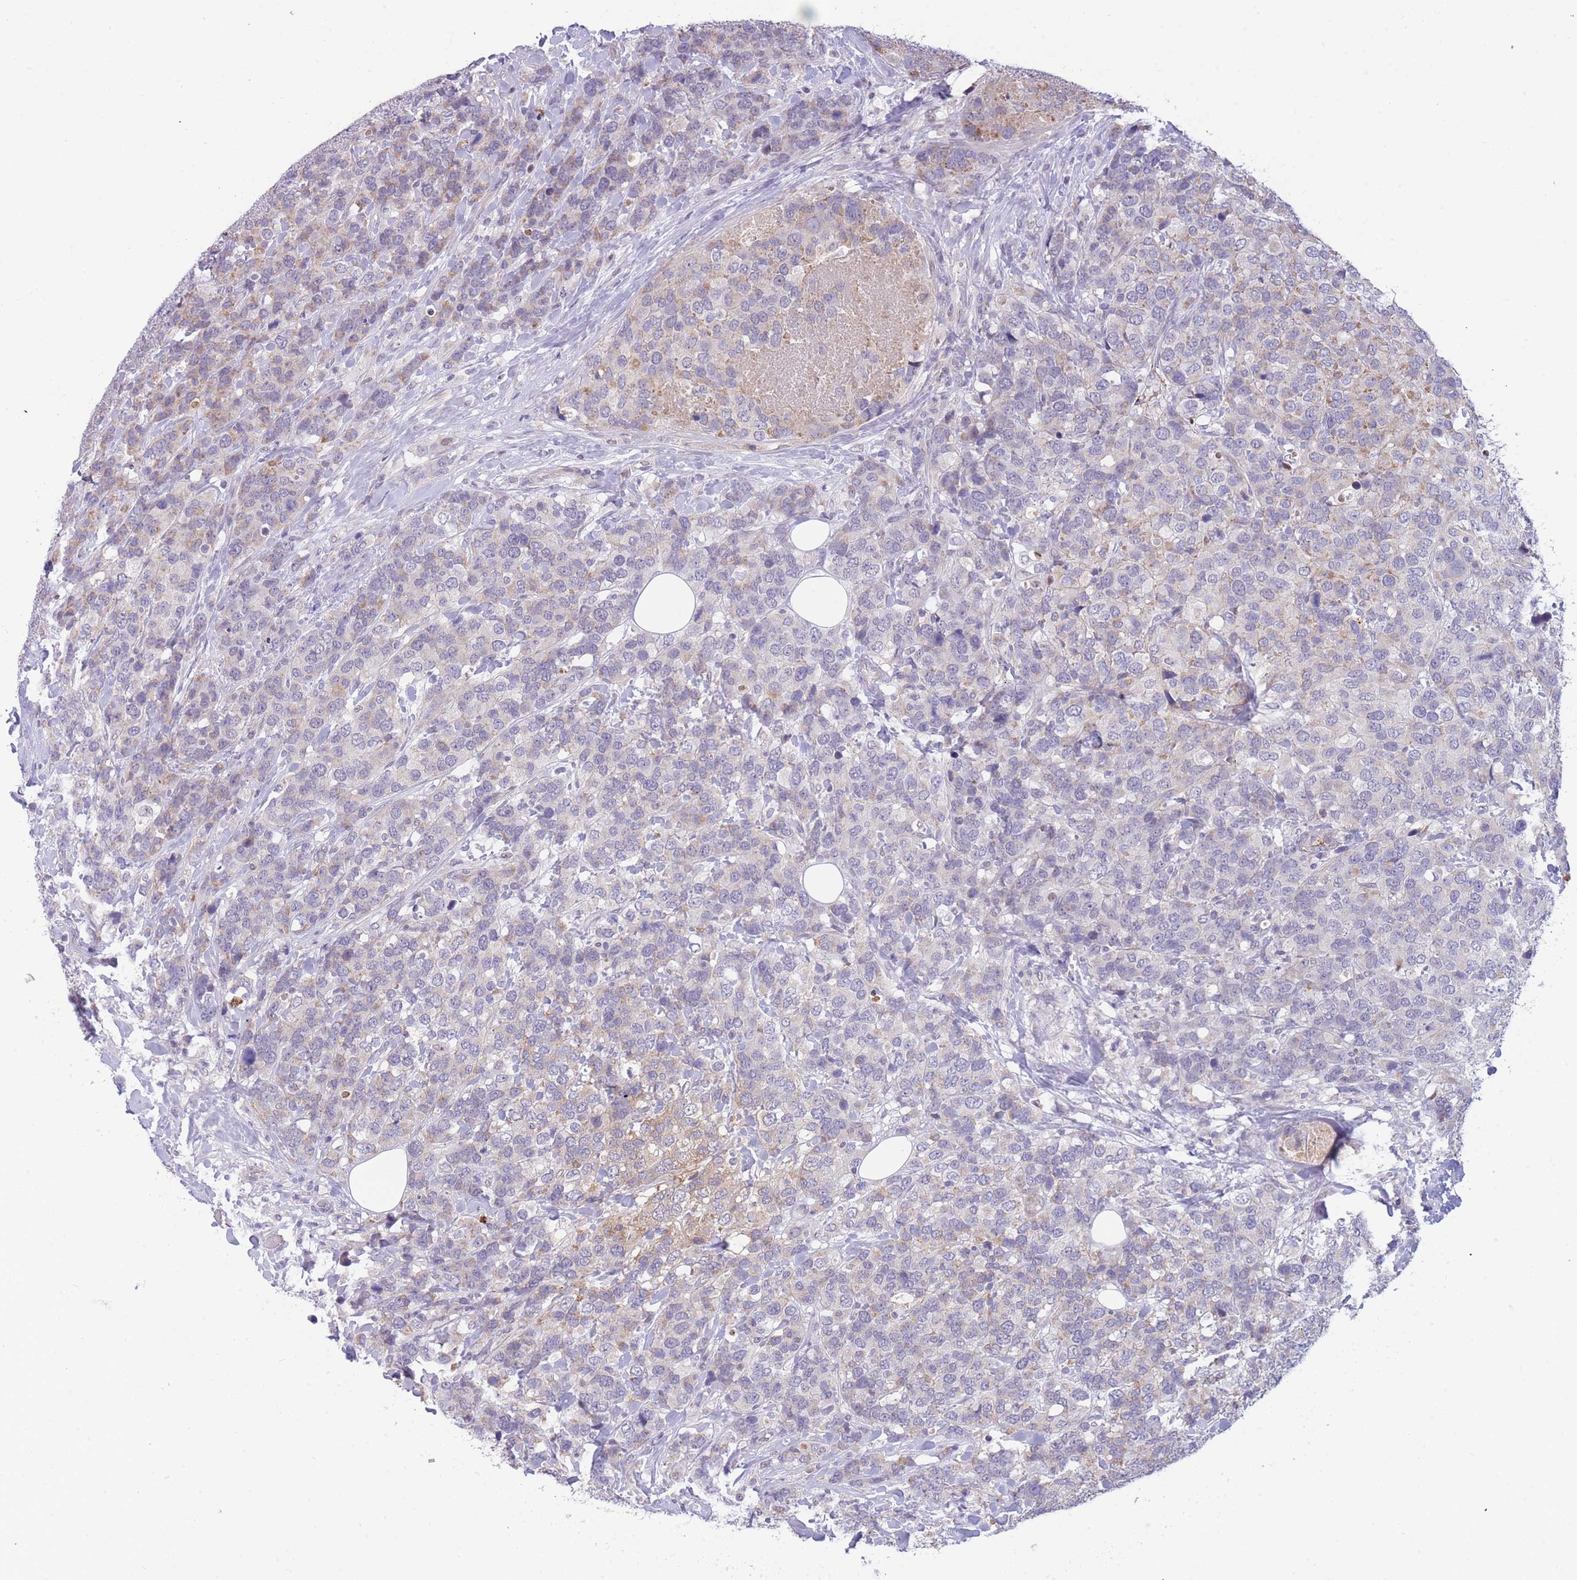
{"staining": {"intensity": "weak", "quantity": "<25%", "location": "cytoplasmic/membranous"}, "tissue": "breast cancer", "cell_type": "Tumor cells", "image_type": "cancer", "snomed": [{"axis": "morphology", "description": "Lobular carcinoma"}, {"axis": "topography", "description": "Breast"}], "caption": "This is an IHC image of lobular carcinoma (breast). There is no staining in tumor cells.", "gene": "GOLGA6L25", "patient": {"sex": "female", "age": 59}}